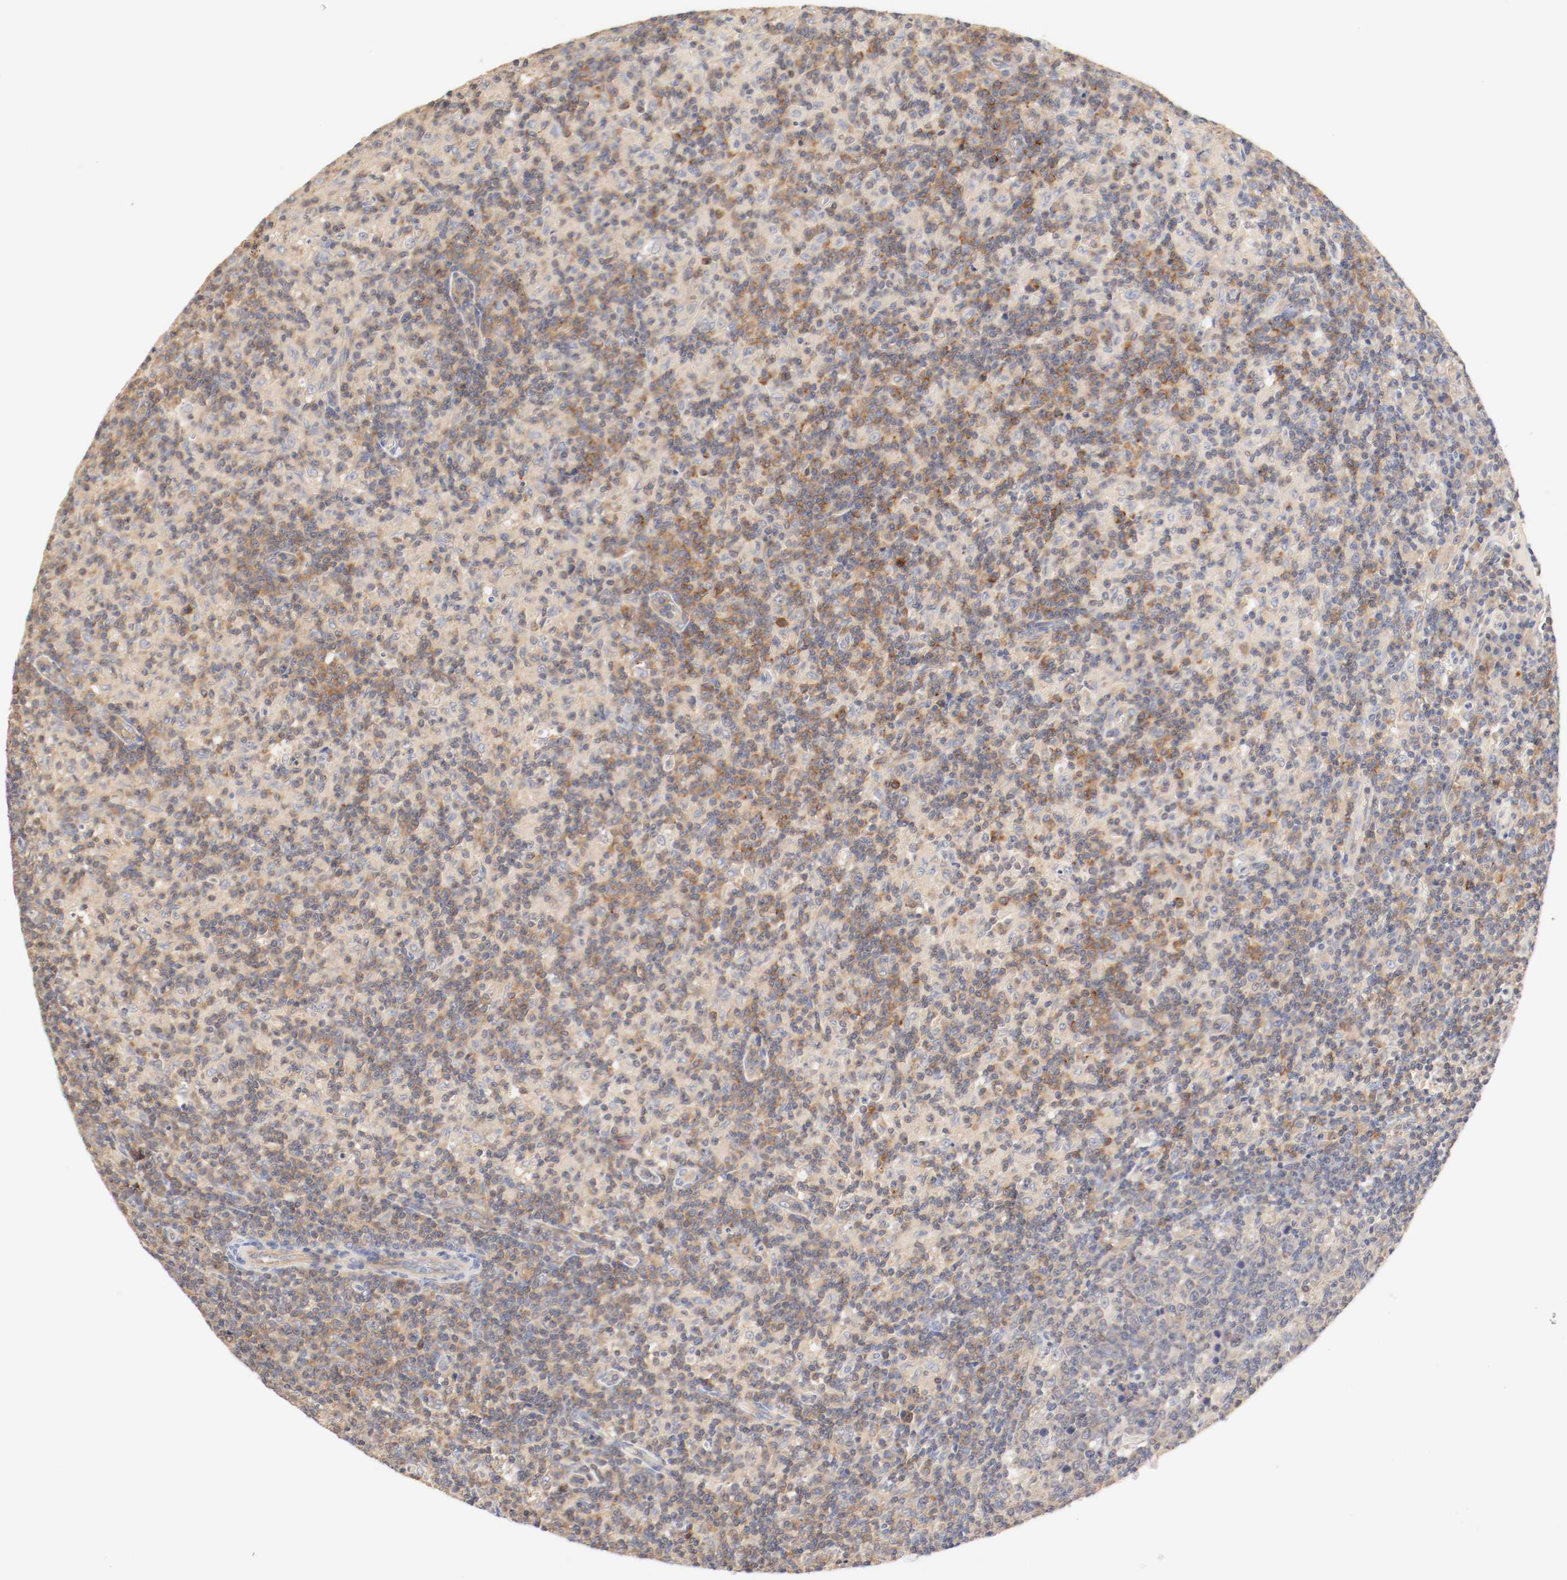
{"staining": {"intensity": "moderate", "quantity": ">75%", "location": "cytoplasmic/membranous"}, "tissue": "lymph node", "cell_type": "Germinal center cells", "image_type": "normal", "snomed": [{"axis": "morphology", "description": "Normal tissue, NOS"}, {"axis": "morphology", "description": "Inflammation, NOS"}, {"axis": "topography", "description": "Lymph node"}], "caption": "Germinal center cells show medium levels of moderate cytoplasmic/membranous positivity in about >75% of cells in benign lymph node.", "gene": "GIT1", "patient": {"sex": "male", "age": 55}}